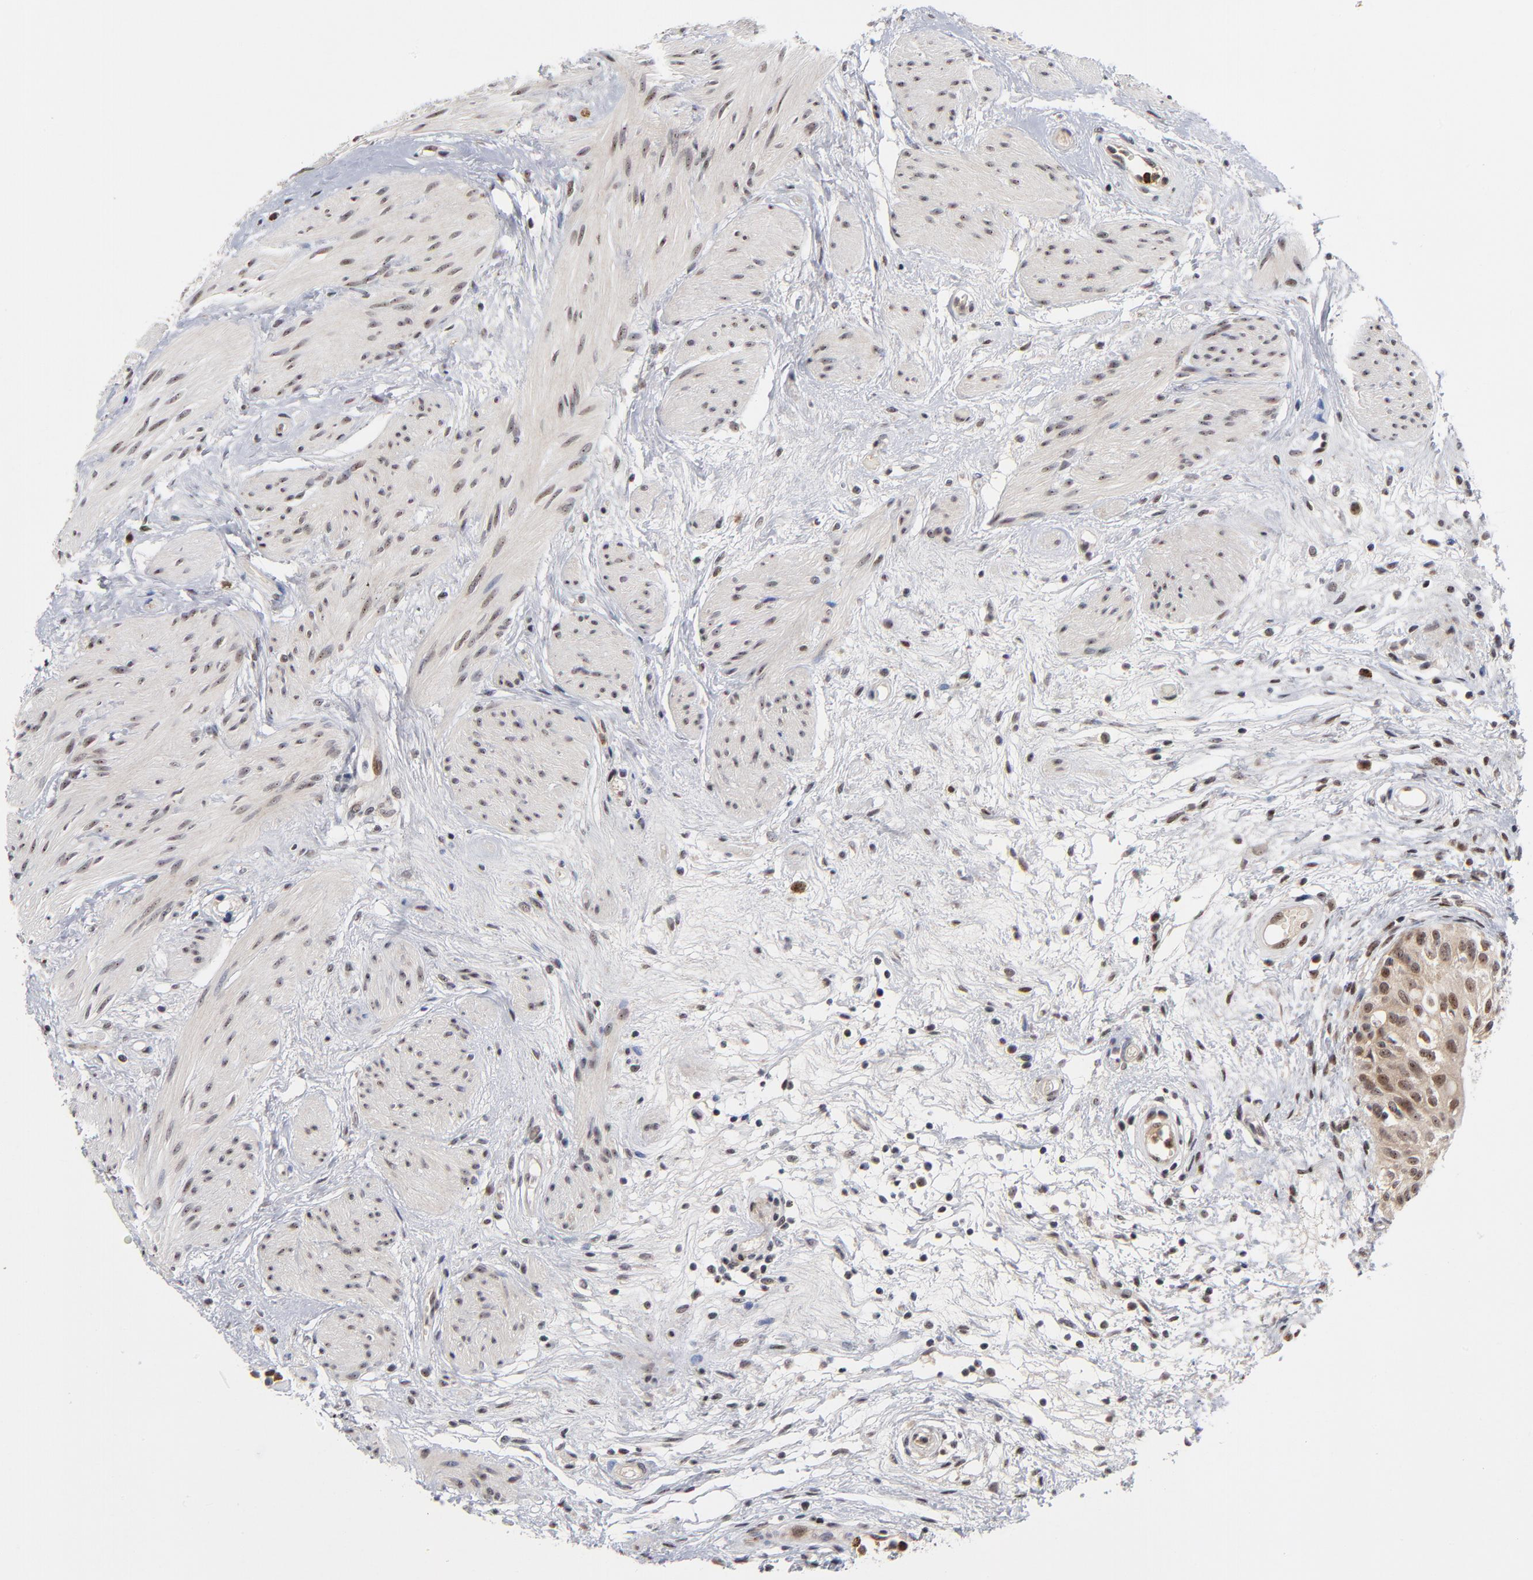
{"staining": {"intensity": "moderate", "quantity": ">75%", "location": "cytoplasmic/membranous,nuclear"}, "tissue": "urinary bladder", "cell_type": "Urothelial cells", "image_type": "normal", "snomed": [{"axis": "morphology", "description": "Normal tissue, NOS"}, {"axis": "topography", "description": "Urinary bladder"}], "caption": "The histopathology image displays staining of unremarkable urinary bladder, revealing moderate cytoplasmic/membranous,nuclear protein positivity (brown color) within urothelial cells. The protein of interest is shown in brown color, while the nuclei are stained blue.", "gene": "ZNF419", "patient": {"sex": "female", "age": 55}}